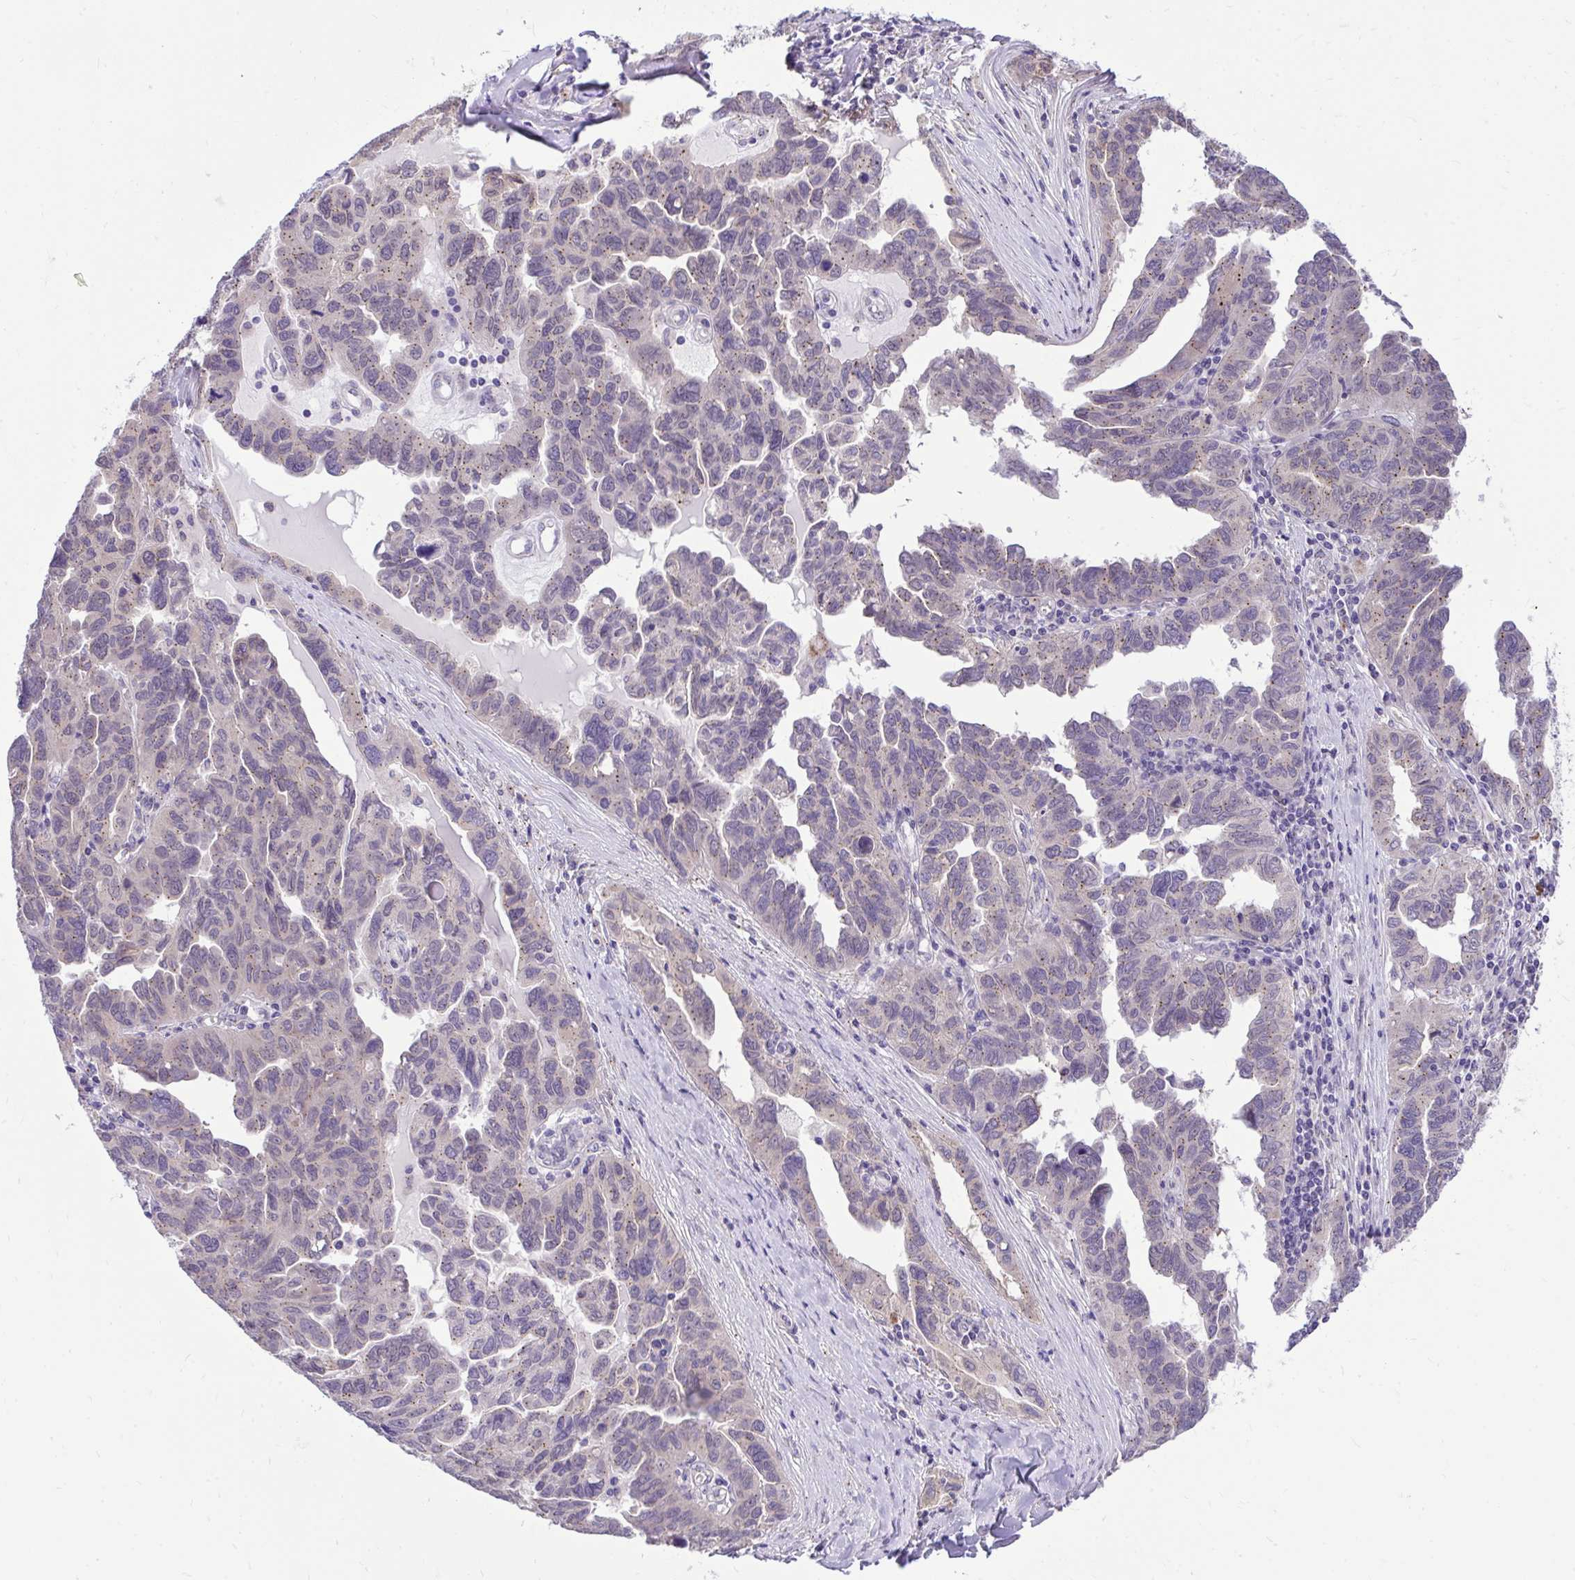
{"staining": {"intensity": "weak", "quantity": "25%-75%", "location": "cytoplasmic/membranous"}, "tissue": "ovarian cancer", "cell_type": "Tumor cells", "image_type": "cancer", "snomed": [{"axis": "morphology", "description": "Cystadenocarcinoma, serous, NOS"}, {"axis": "topography", "description": "Ovary"}], "caption": "Ovarian cancer tissue shows weak cytoplasmic/membranous staining in about 25%-75% of tumor cells, visualized by immunohistochemistry.", "gene": "CEACAM18", "patient": {"sex": "female", "age": 64}}